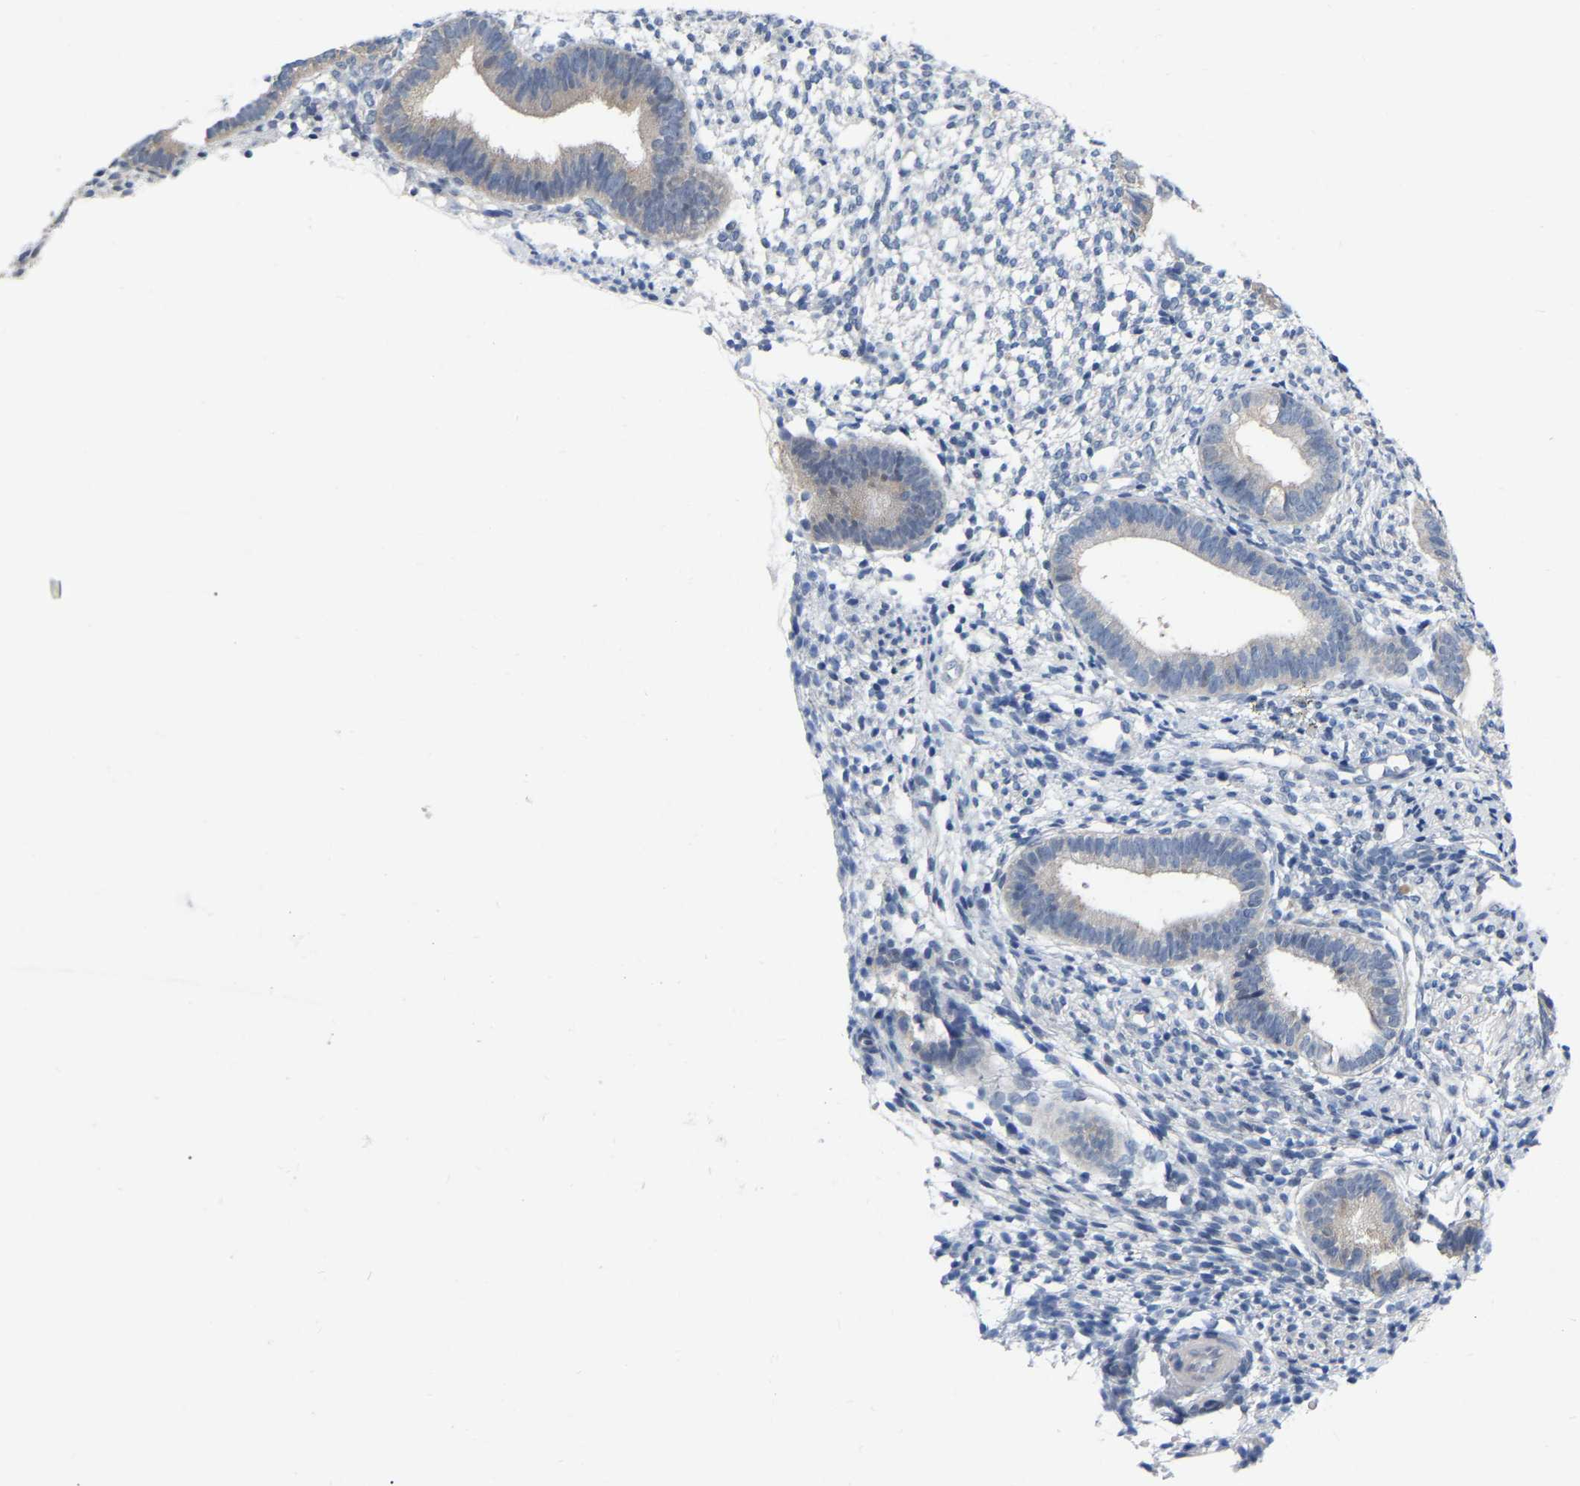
{"staining": {"intensity": "negative", "quantity": "none", "location": "none"}, "tissue": "endometrium", "cell_type": "Cells in endometrial stroma", "image_type": "normal", "snomed": [{"axis": "morphology", "description": "Normal tissue, NOS"}, {"axis": "topography", "description": "Endometrium"}], "caption": "Immunohistochemistry micrograph of benign endometrium stained for a protein (brown), which exhibits no expression in cells in endometrial stroma.", "gene": "WIPI2", "patient": {"sex": "female", "age": 46}}